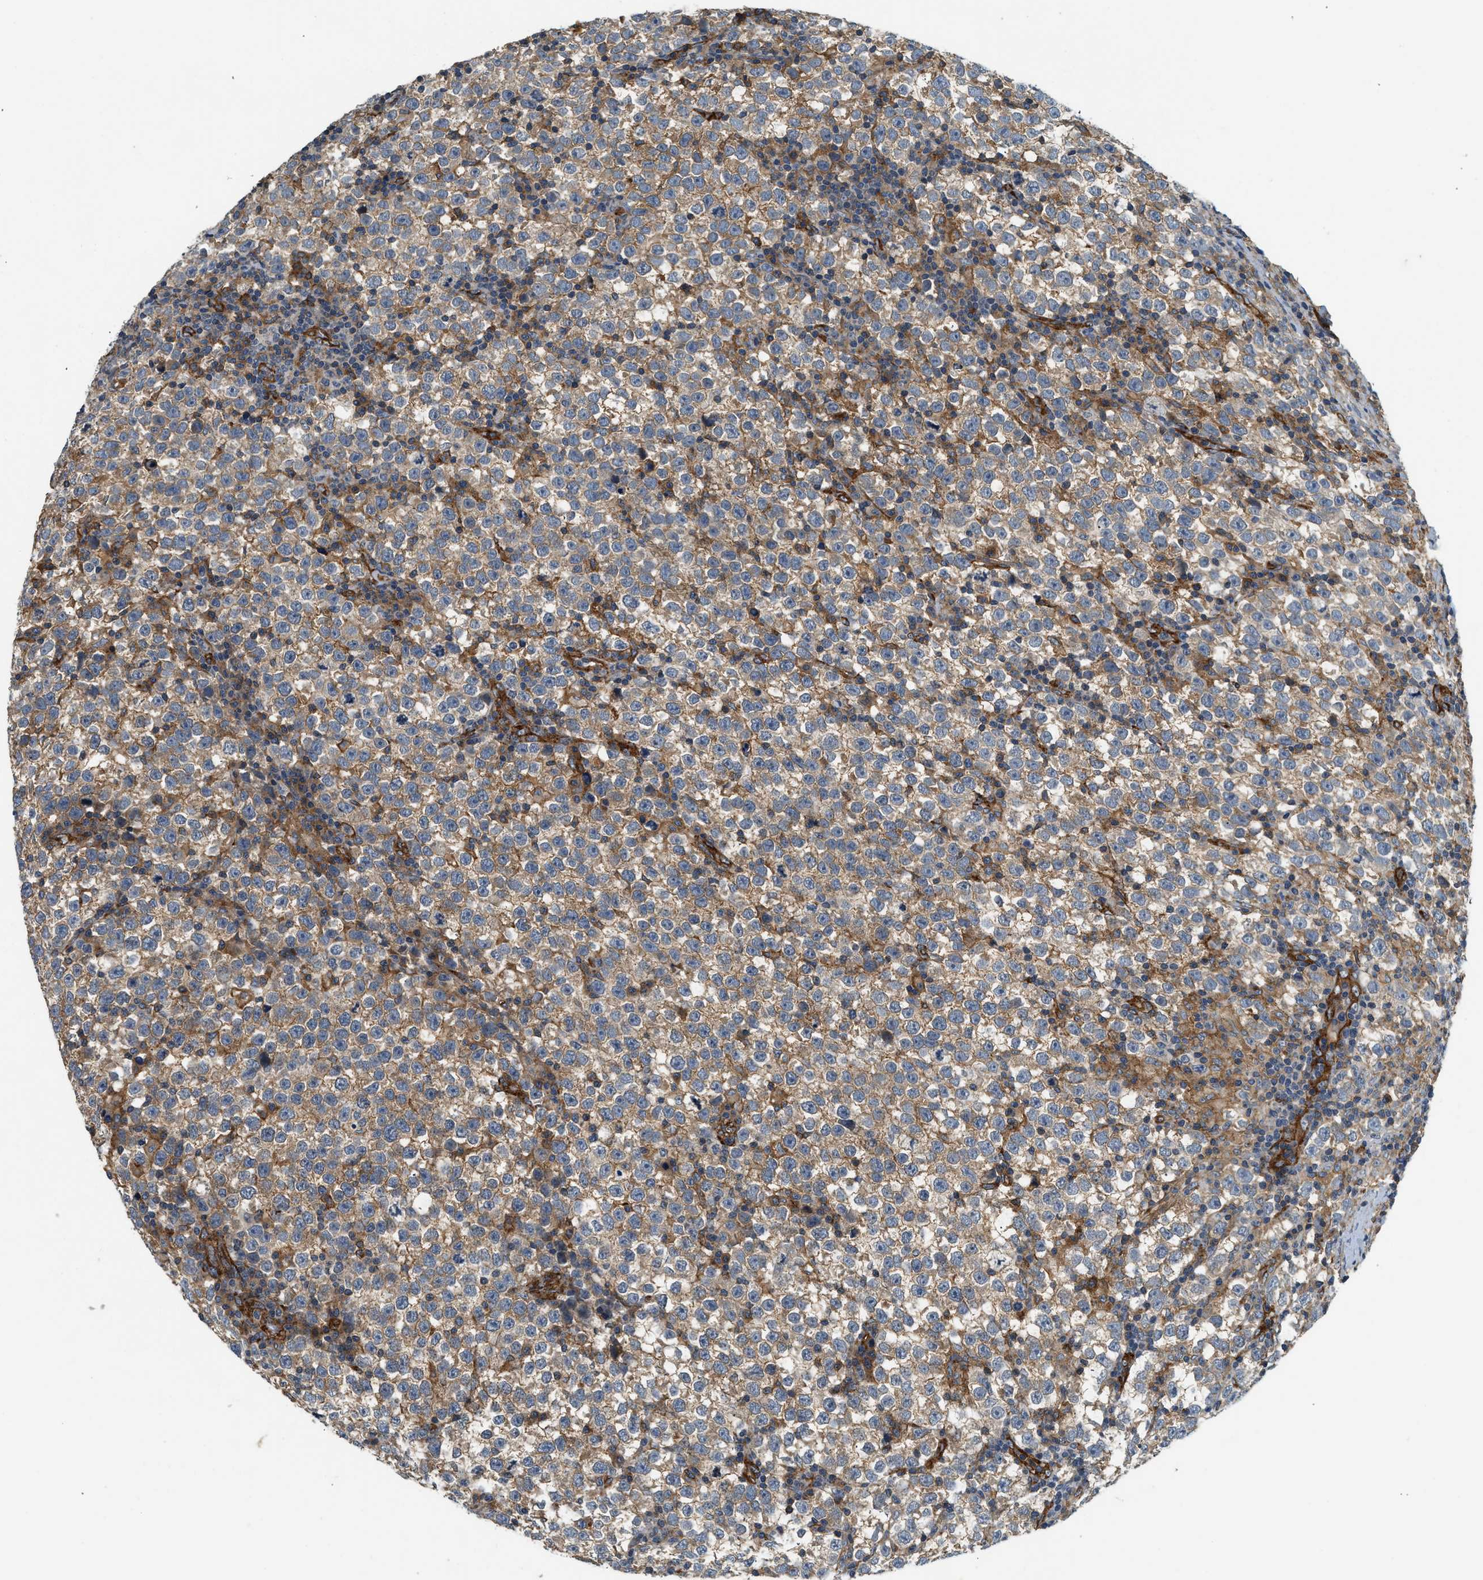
{"staining": {"intensity": "weak", "quantity": ">75%", "location": "cytoplasmic/membranous"}, "tissue": "testis cancer", "cell_type": "Tumor cells", "image_type": "cancer", "snomed": [{"axis": "morphology", "description": "Seminoma, NOS"}, {"axis": "topography", "description": "Testis"}], "caption": "Protein staining of testis seminoma tissue shows weak cytoplasmic/membranous positivity in about >75% of tumor cells.", "gene": "HIP1", "patient": {"sex": "male", "age": 43}}